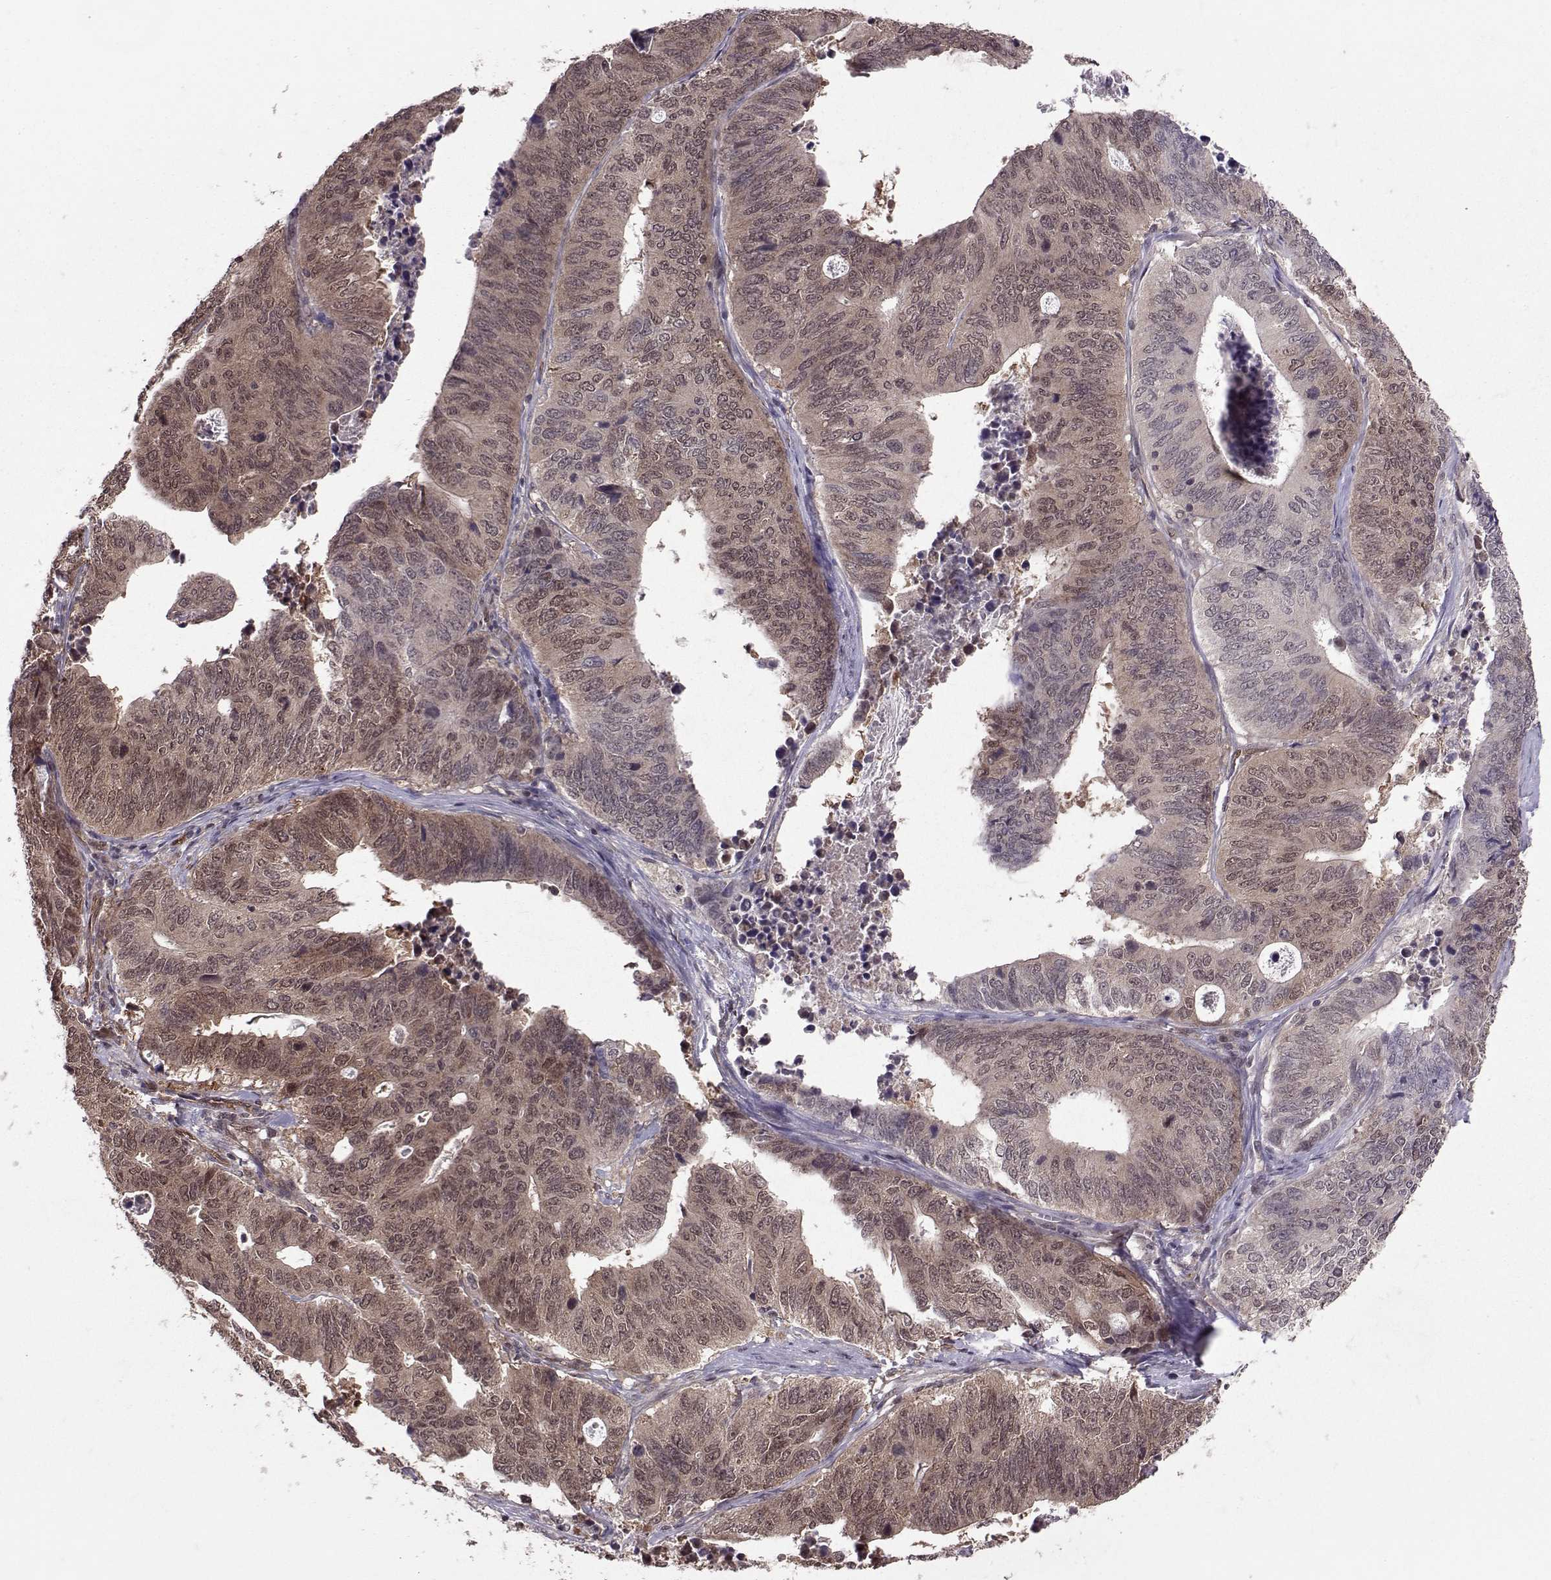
{"staining": {"intensity": "weak", "quantity": "25%-75%", "location": "cytoplasmic/membranous"}, "tissue": "stomach cancer", "cell_type": "Tumor cells", "image_type": "cancer", "snomed": [{"axis": "morphology", "description": "Adenocarcinoma, NOS"}, {"axis": "topography", "description": "Stomach, upper"}], "caption": "Immunohistochemistry of adenocarcinoma (stomach) shows low levels of weak cytoplasmic/membranous positivity in about 25%-75% of tumor cells.", "gene": "PPP2R2A", "patient": {"sex": "female", "age": 67}}